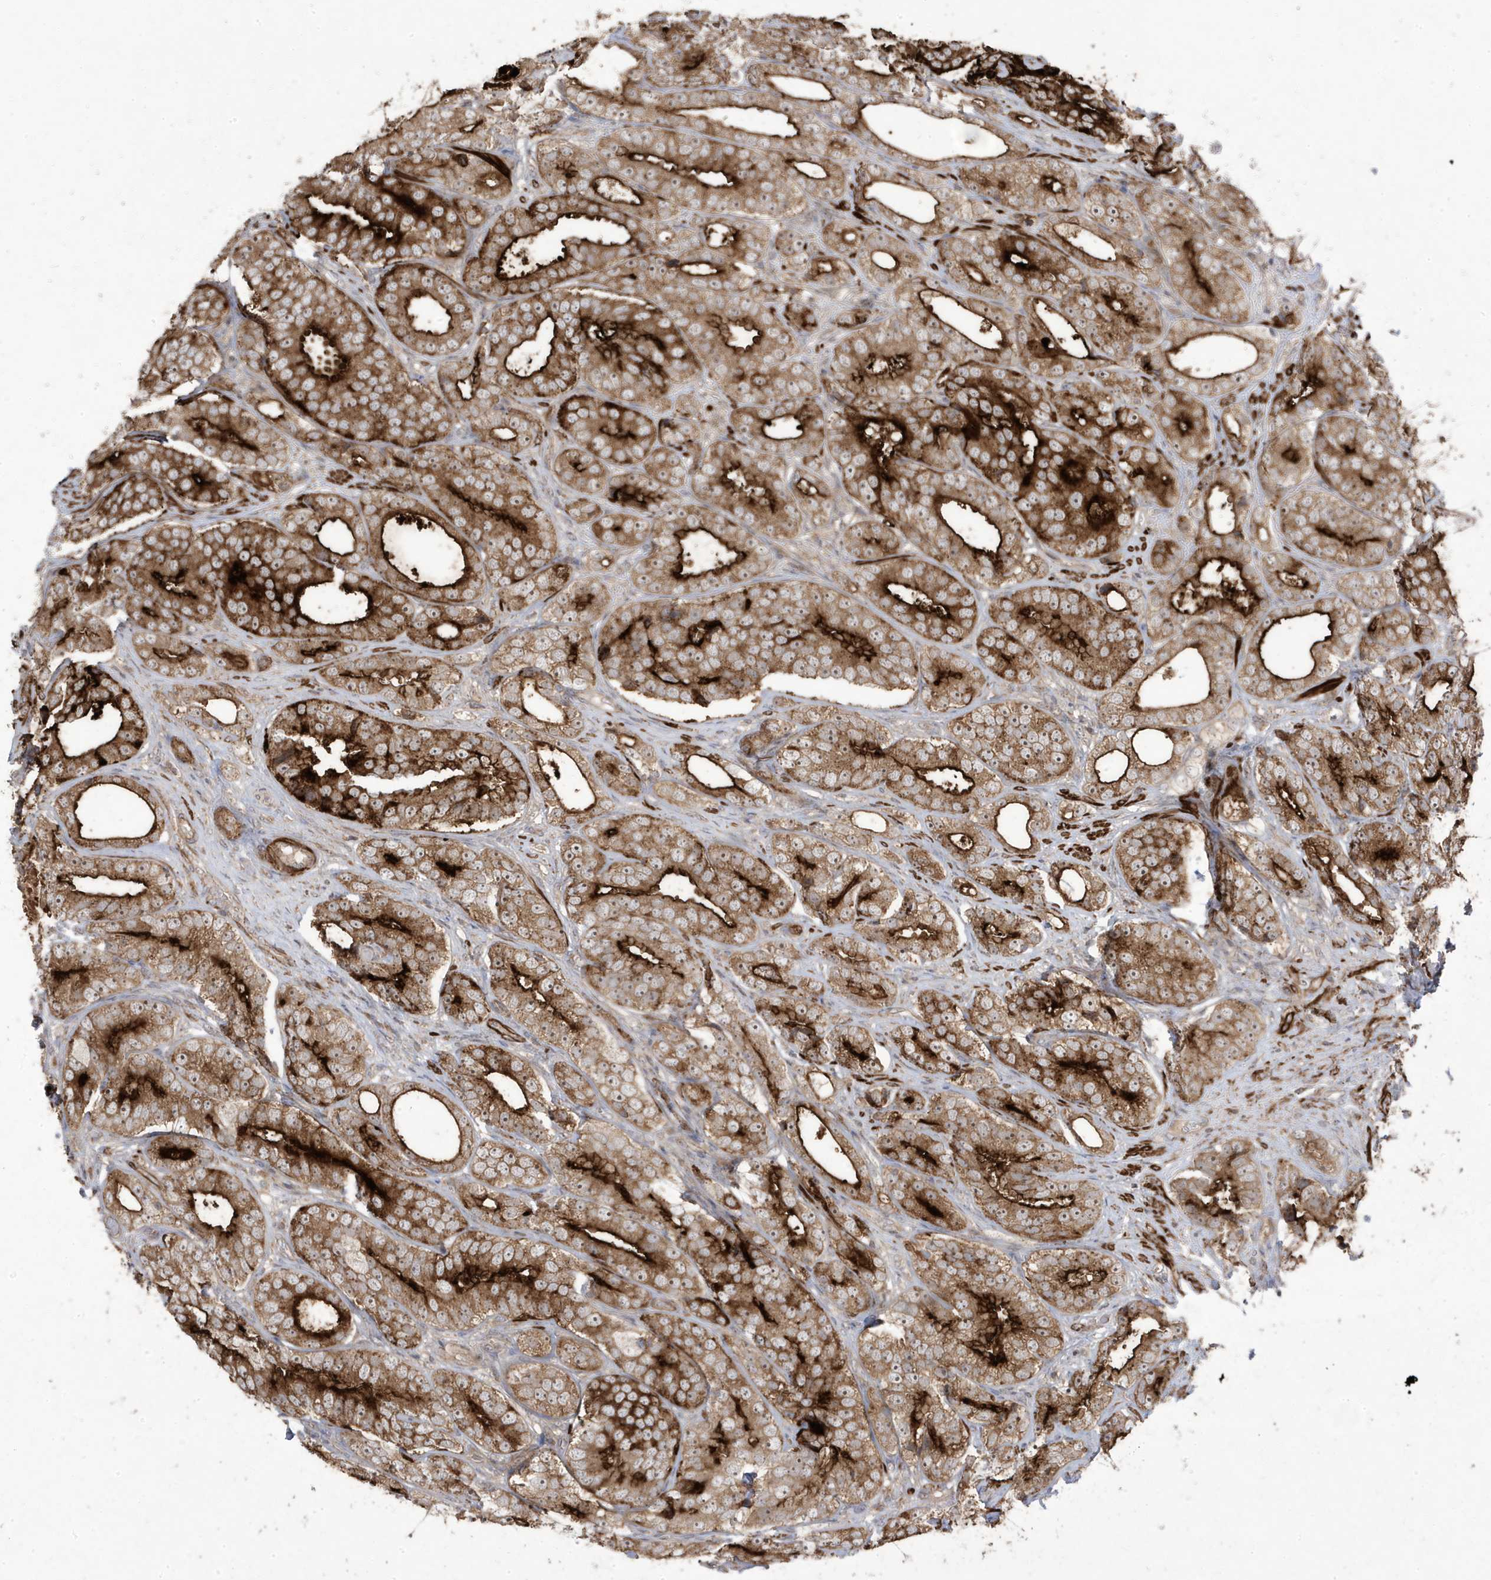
{"staining": {"intensity": "strong", "quantity": ">75%", "location": "cytoplasmic/membranous"}, "tissue": "prostate cancer", "cell_type": "Tumor cells", "image_type": "cancer", "snomed": [{"axis": "morphology", "description": "Adenocarcinoma, High grade"}, {"axis": "topography", "description": "Prostate"}], "caption": "DAB (3,3'-diaminobenzidine) immunohistochemical staining of prostate cancer reveals strong cytoplasmic/membranous protein staining in about >75% of tumor cells.", "gene": "CETN3", "patient": {"sex": "male", "age": 56}}